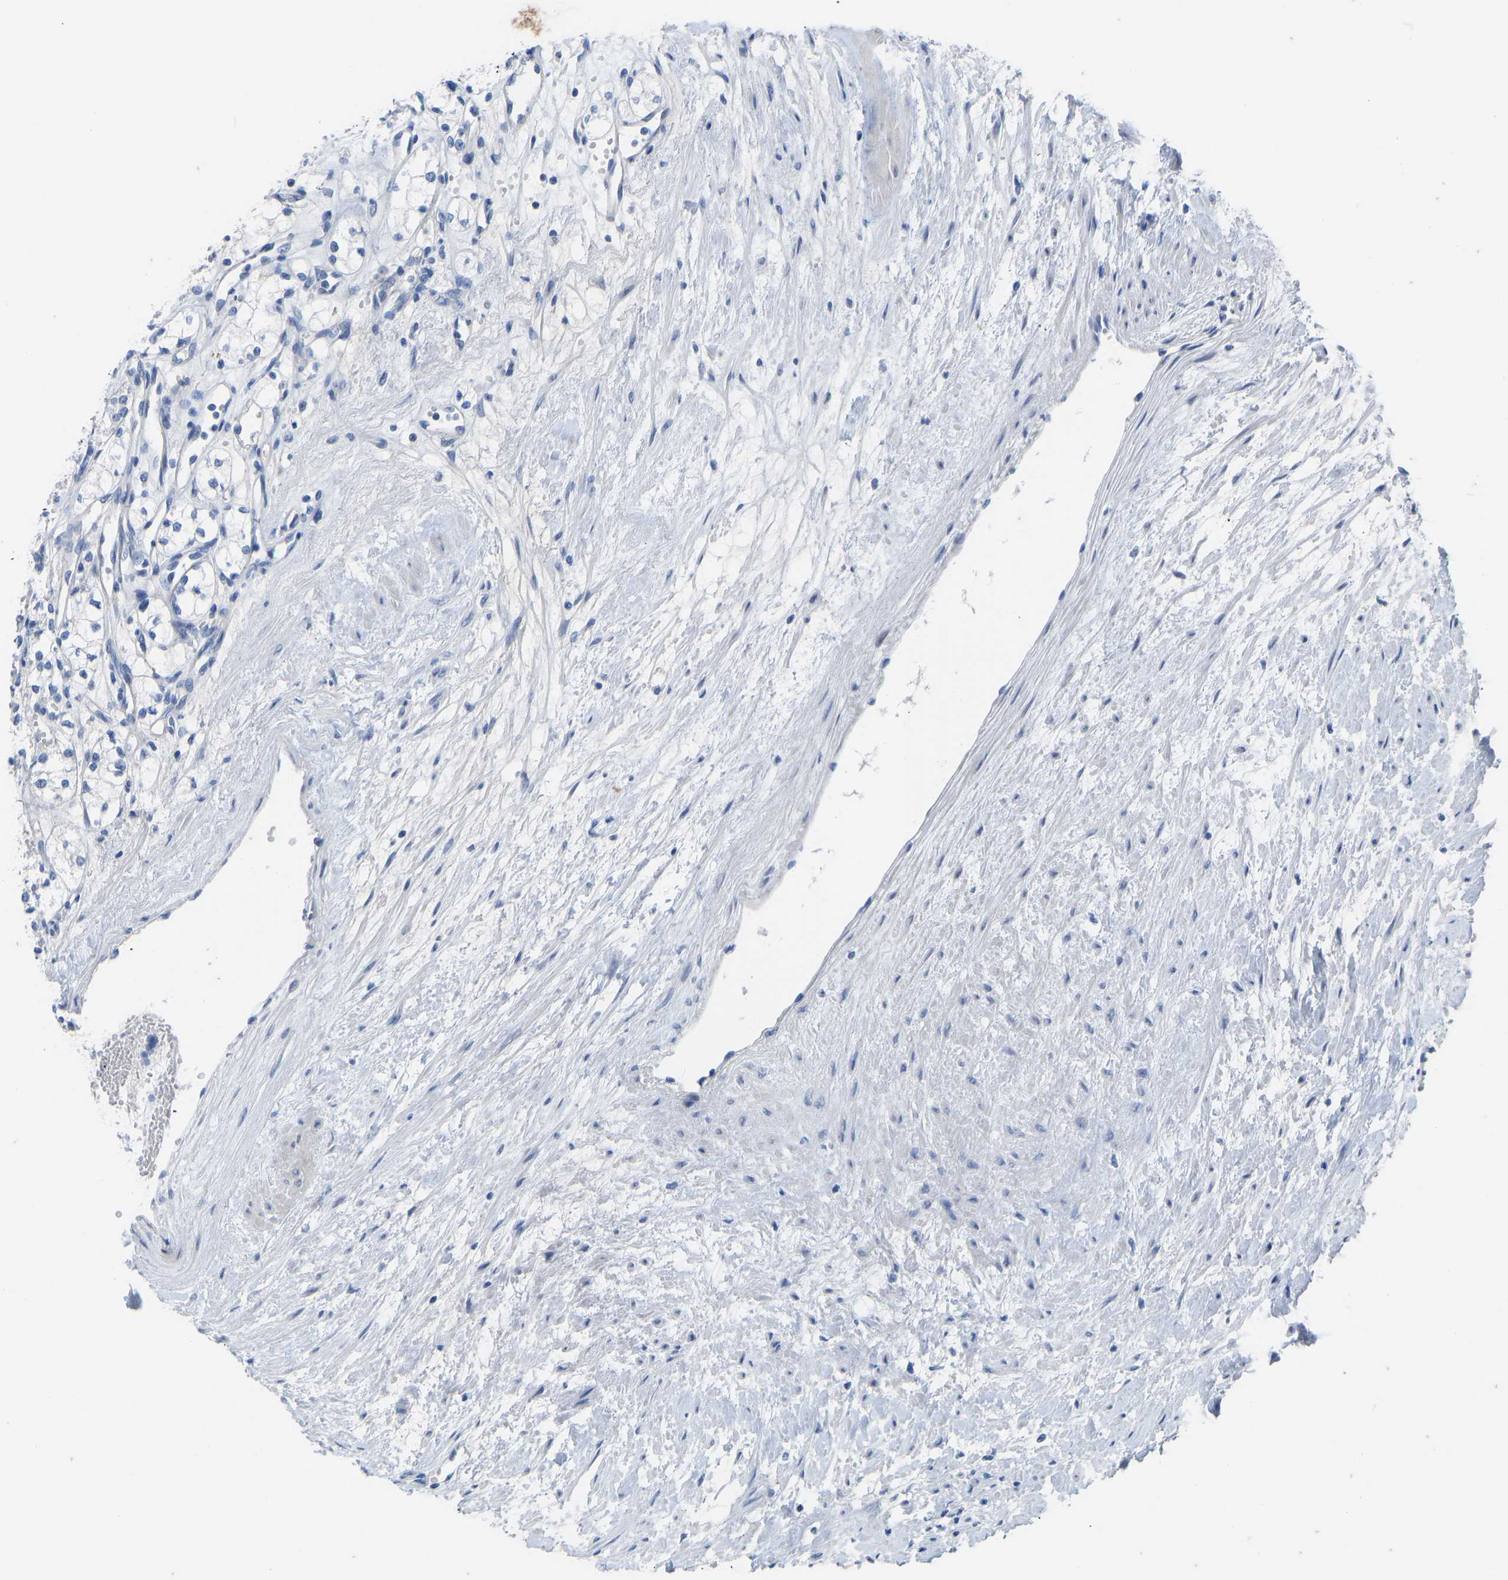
{"staining": {"intensity": "negative", "quantity": "none", "location": "none"}, "tissue": "renal cancer", "cell_type": "Tumor cells", "image_type": "cancer", "snomed": [{"axis": "morphology", "description": "Adenocarcinoma, NOS"}, {"axis": "topography", "description": "Kidney"}], "caption": "A micrograph of renal cancer stained for a protein exhibits no brown staining in tumor cells.", "gene": "OLIG2", "patient": {"sex": "male", "age": 59}}